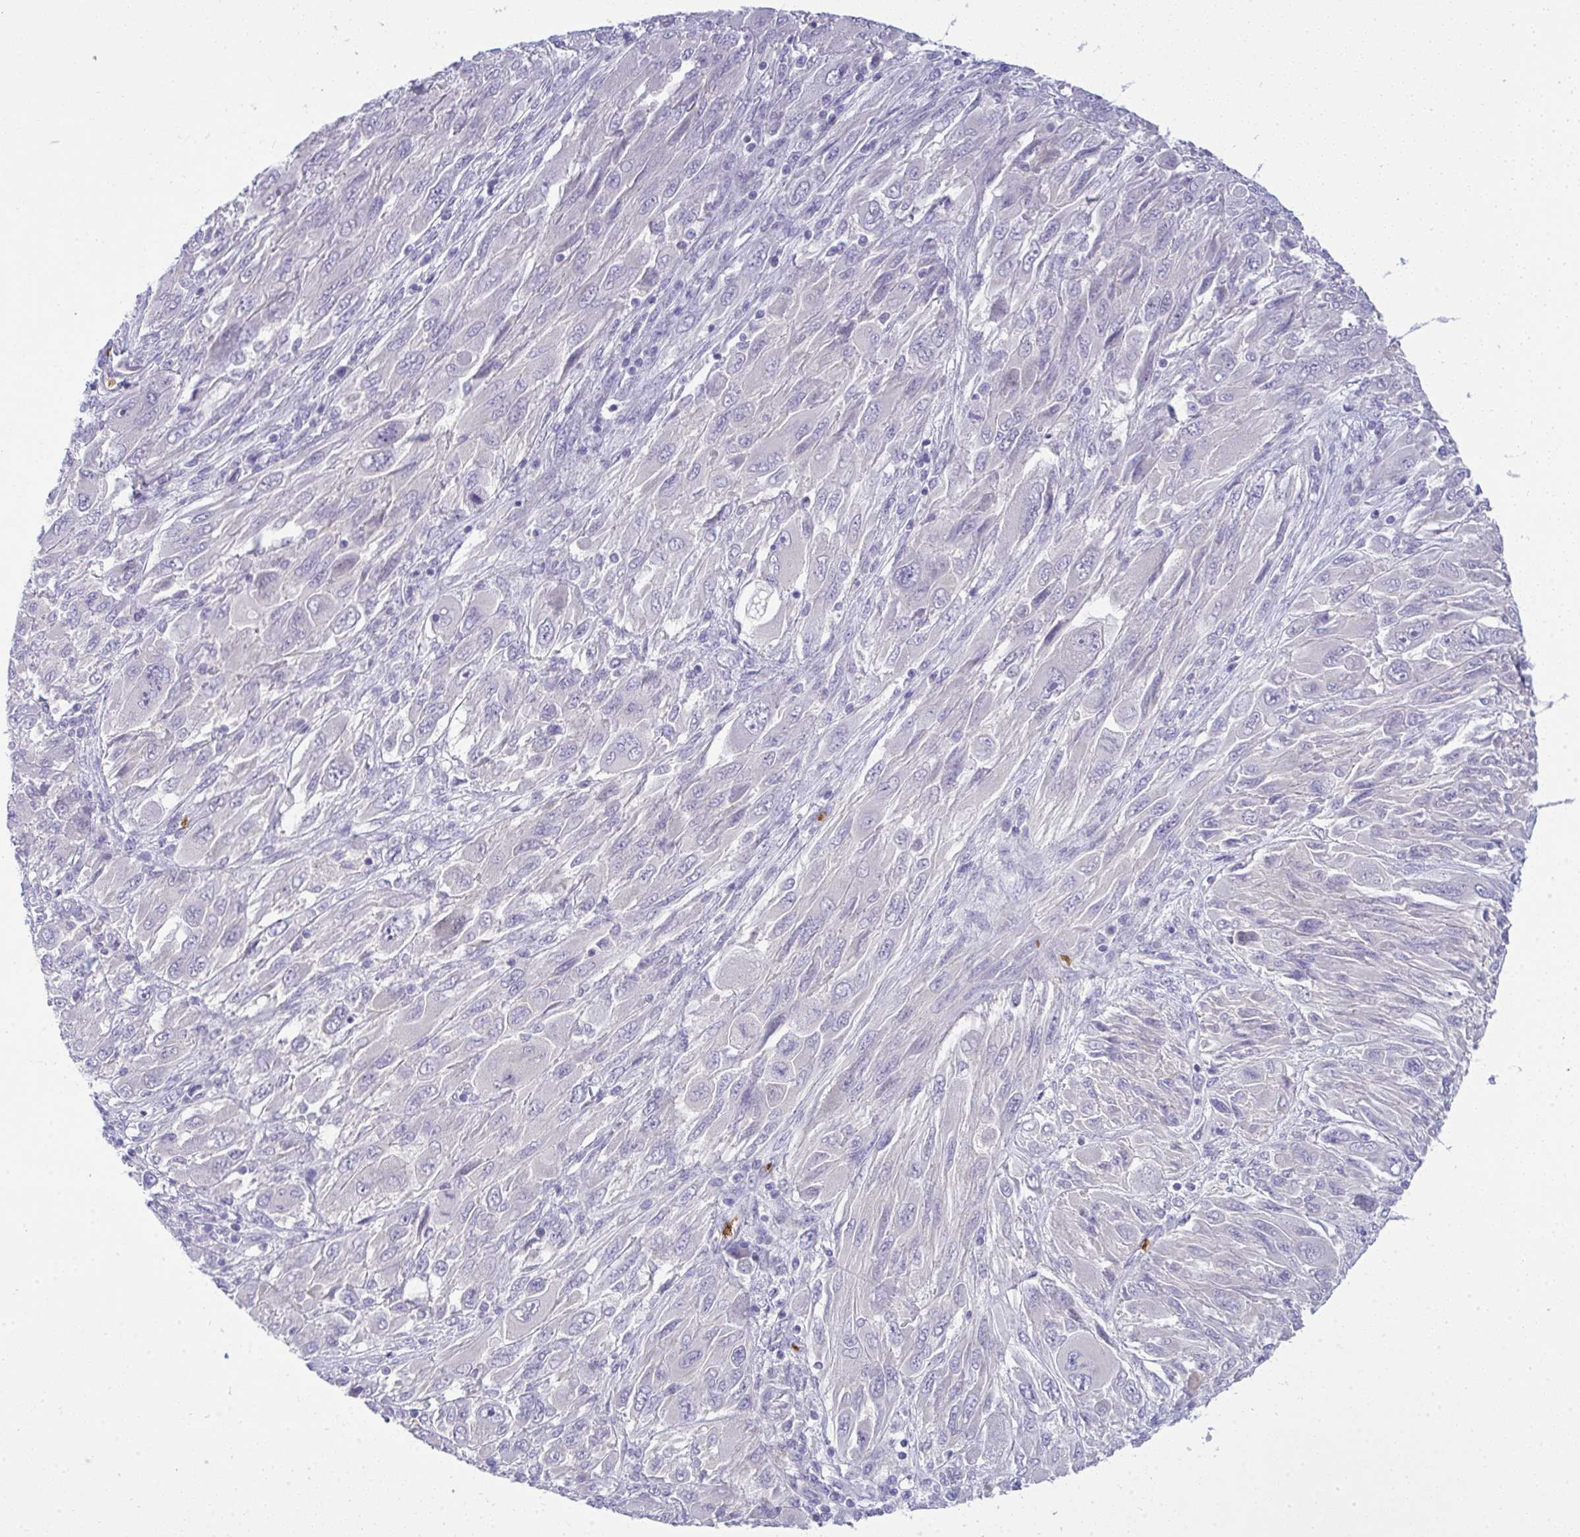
{"staining": {"intensity": "negative", "quantity": "none", "location": "none"}, "tissue": "melanoma", "cell_type": "Tumor cells", "image_type": "cancer", "snomed": [{"axis": "morphology", "description": "Malignant melanoma, NOS"}, {"axis": "topography", "description": "Skin"}], "caption": "Tumor cells are negative for brown protein staining in malignant melanoma. (Stains: DAB (3,3'-diaminobenzidine) IHC with hematoxylin counter stain, Microscopy: brightfield microscopy at high magnification).", "gene": "SPTB", "patient": {"sex": "female", "age": 91}}